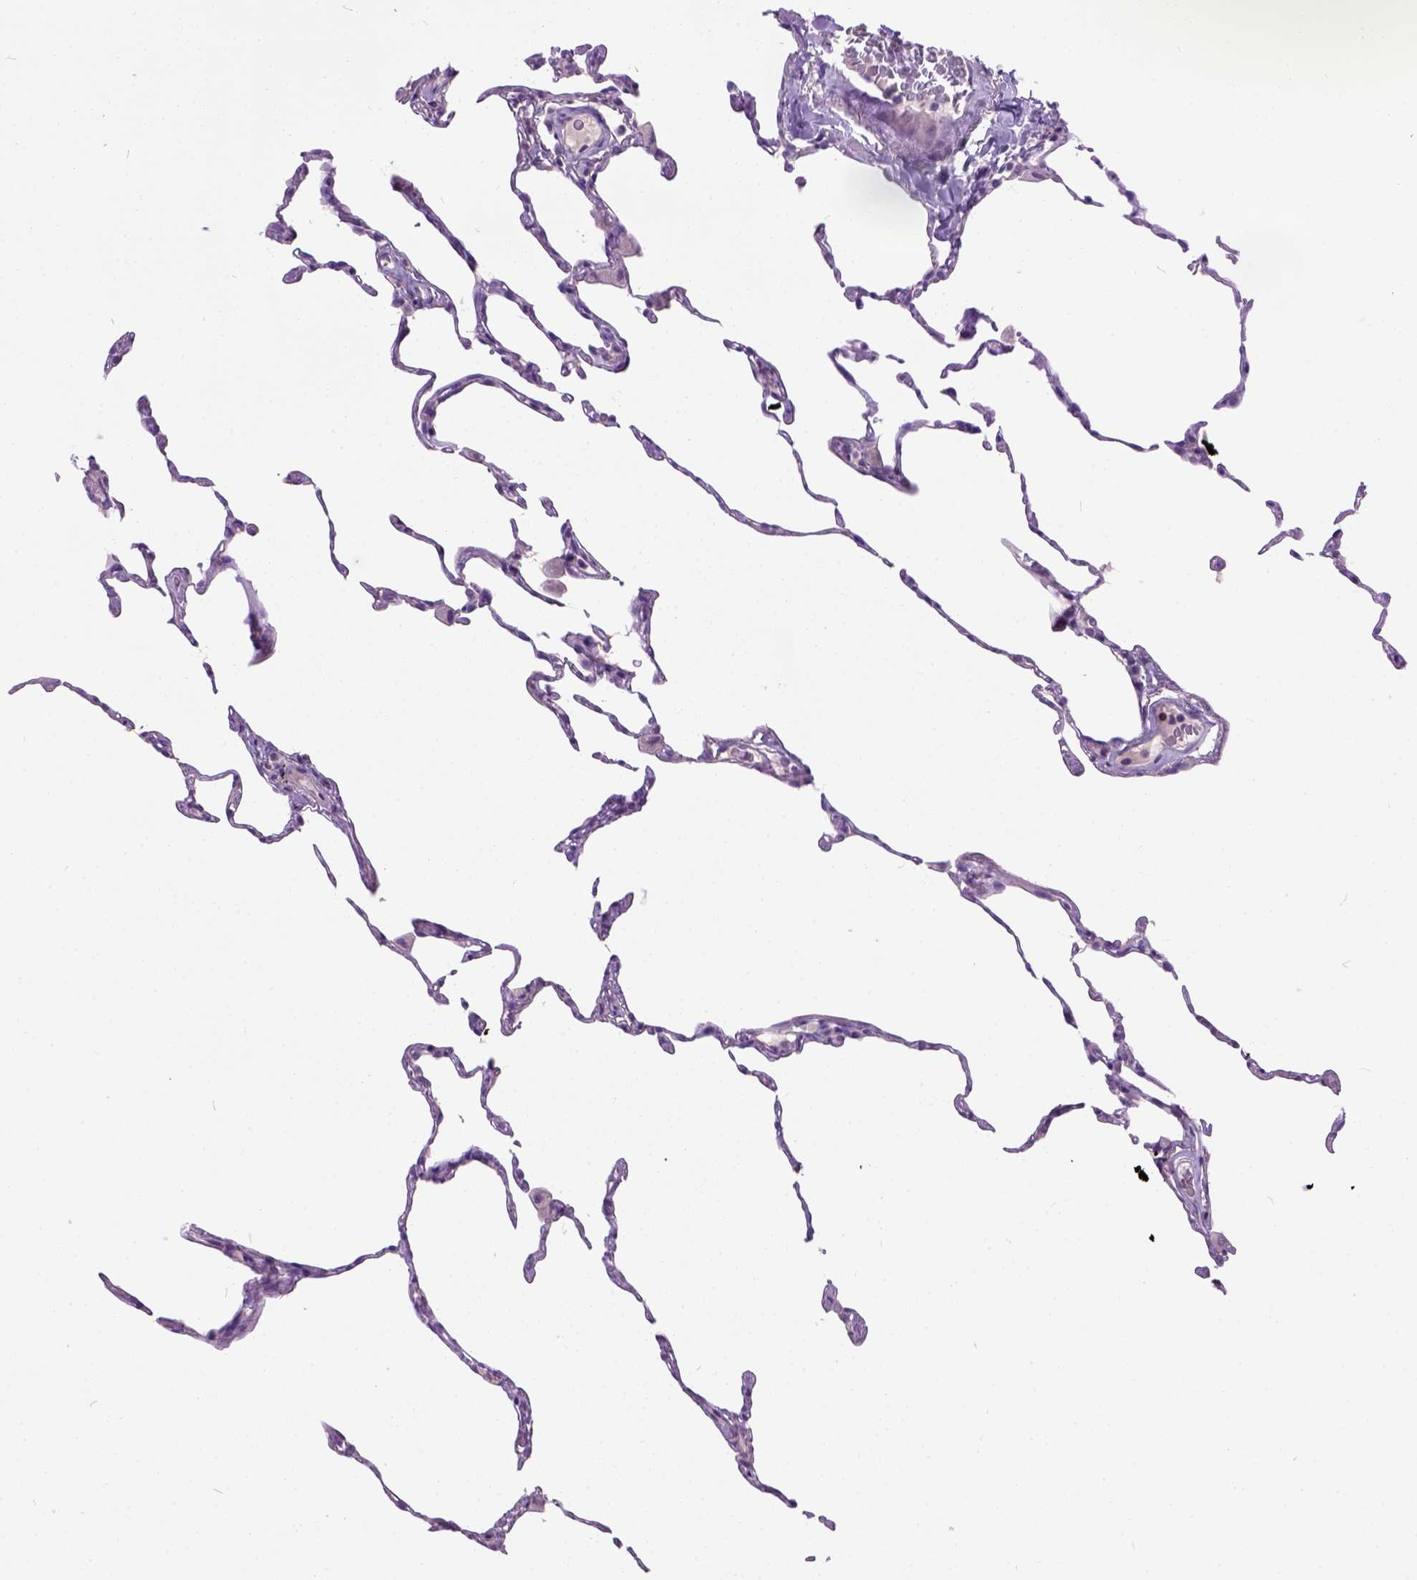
{"staining": {"intensity": "negative", "quantity": "none", "location": "none"}, "tissue": "lung", "cell_type": "Alveolar cells", "image_type": "normal", "snomed": [{"axis": "morphology", "description": "Normal tissue, NOS"}, {"axis": "topography", "description": "Lung"}], "caption": "Human lung stained for a protein using immunohistochemistry (IHC) demonstrates no expression in alveolar cells.", "gene": "MAPT", "patient": {"sex": "female", "age": 57}}